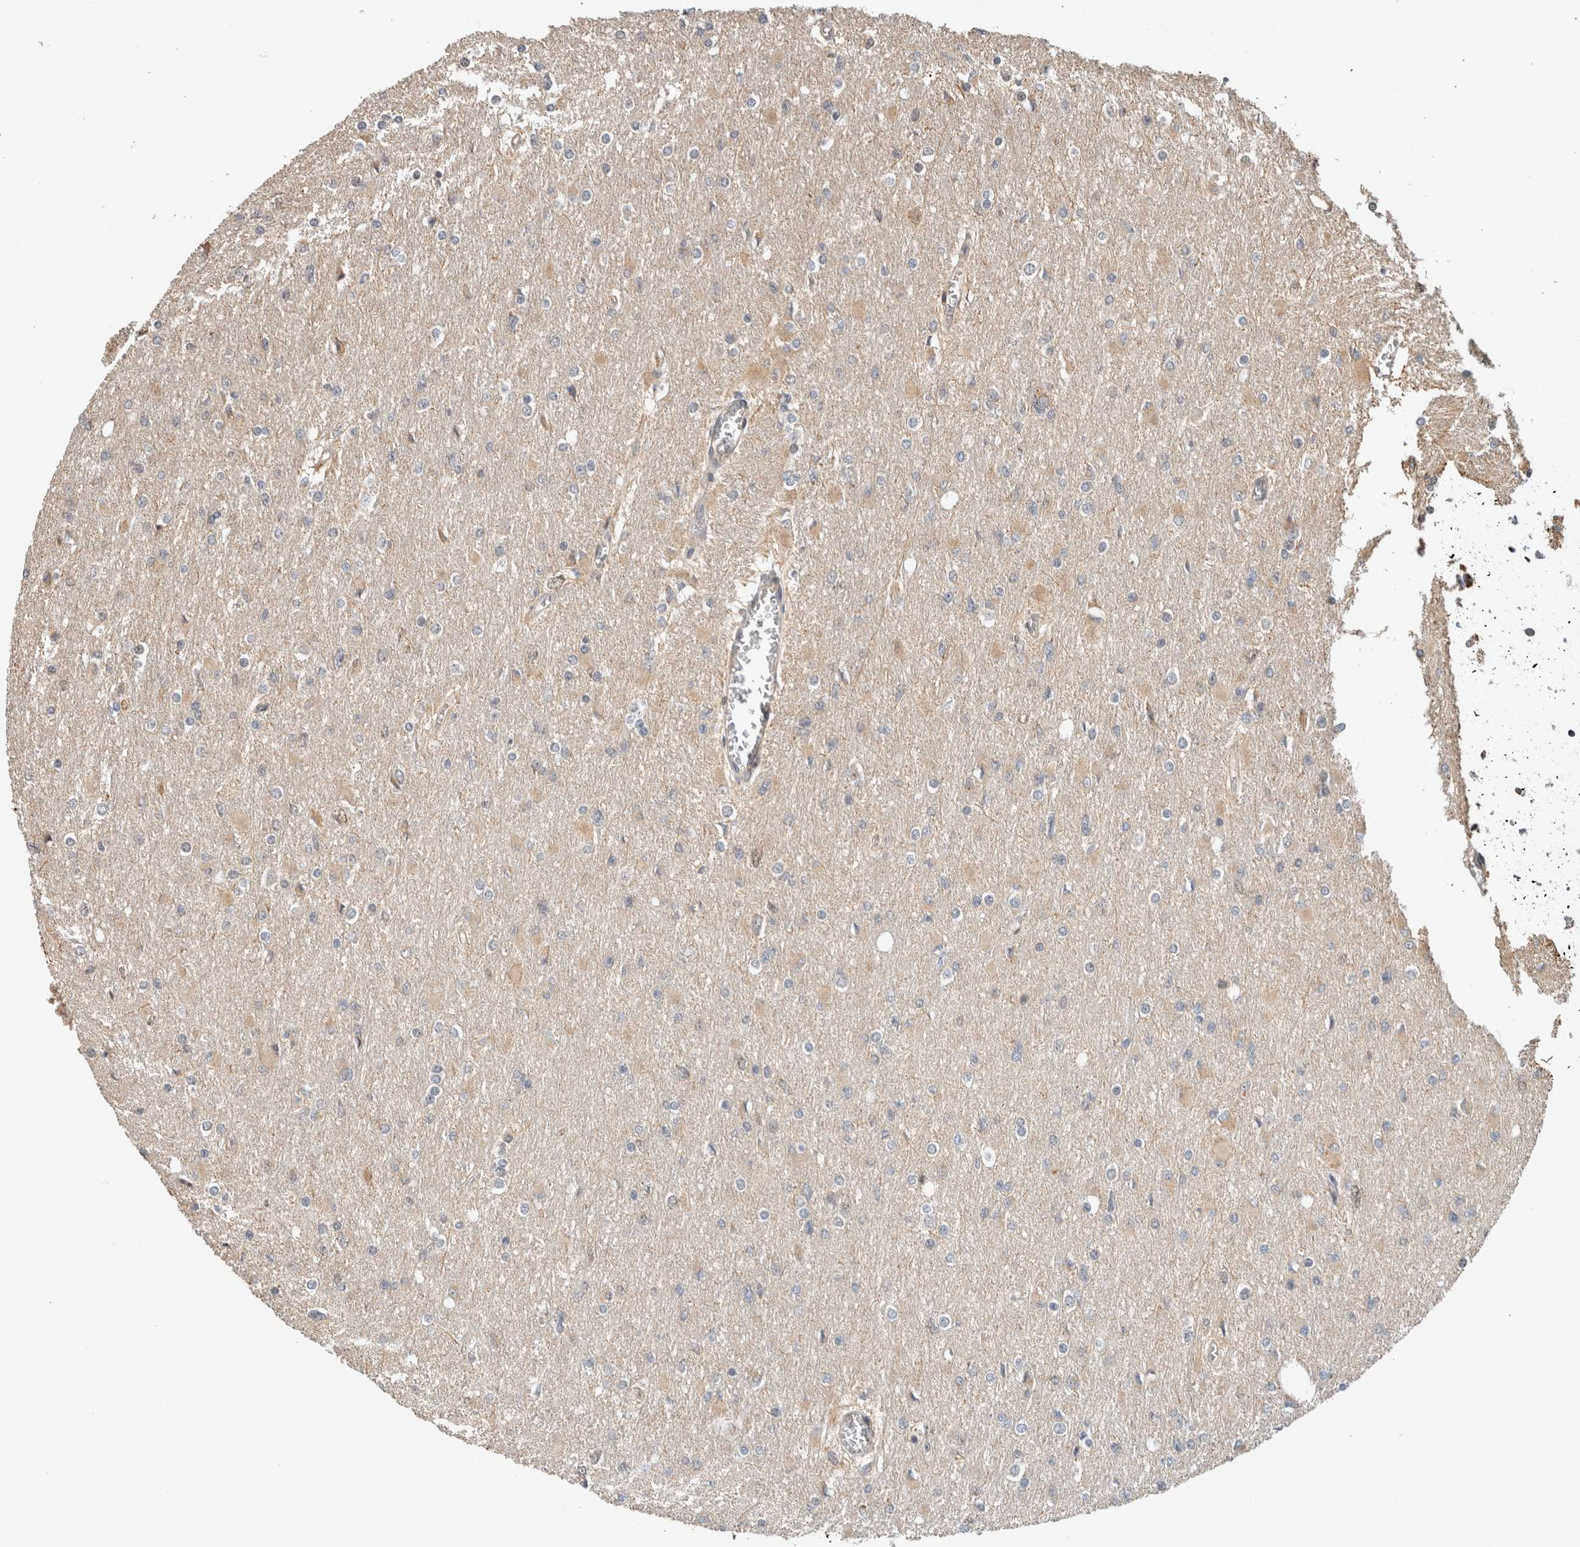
{"staining": {"intensity": "weak", "quantity": "<25%", "location": "cytoplasmic/membranous"}, "tissue": "glioma", "cell_type": "Tumor cells", "image_type": "cancer", "snomed": [{"axis": "morphology", "description": "Glioma, malignant, High grade"}, {"axis": "topography", "description": "Cerebral cortex"}], "caption": "High magnification brightfield microscopy of malignant high-grade glioma stained with DAB (brown) and counterstained with hematoxylin (blue): tumor cells show no significant expression.", "gene": "GINS4", "patient": {"sex": "female", "age": 36}}